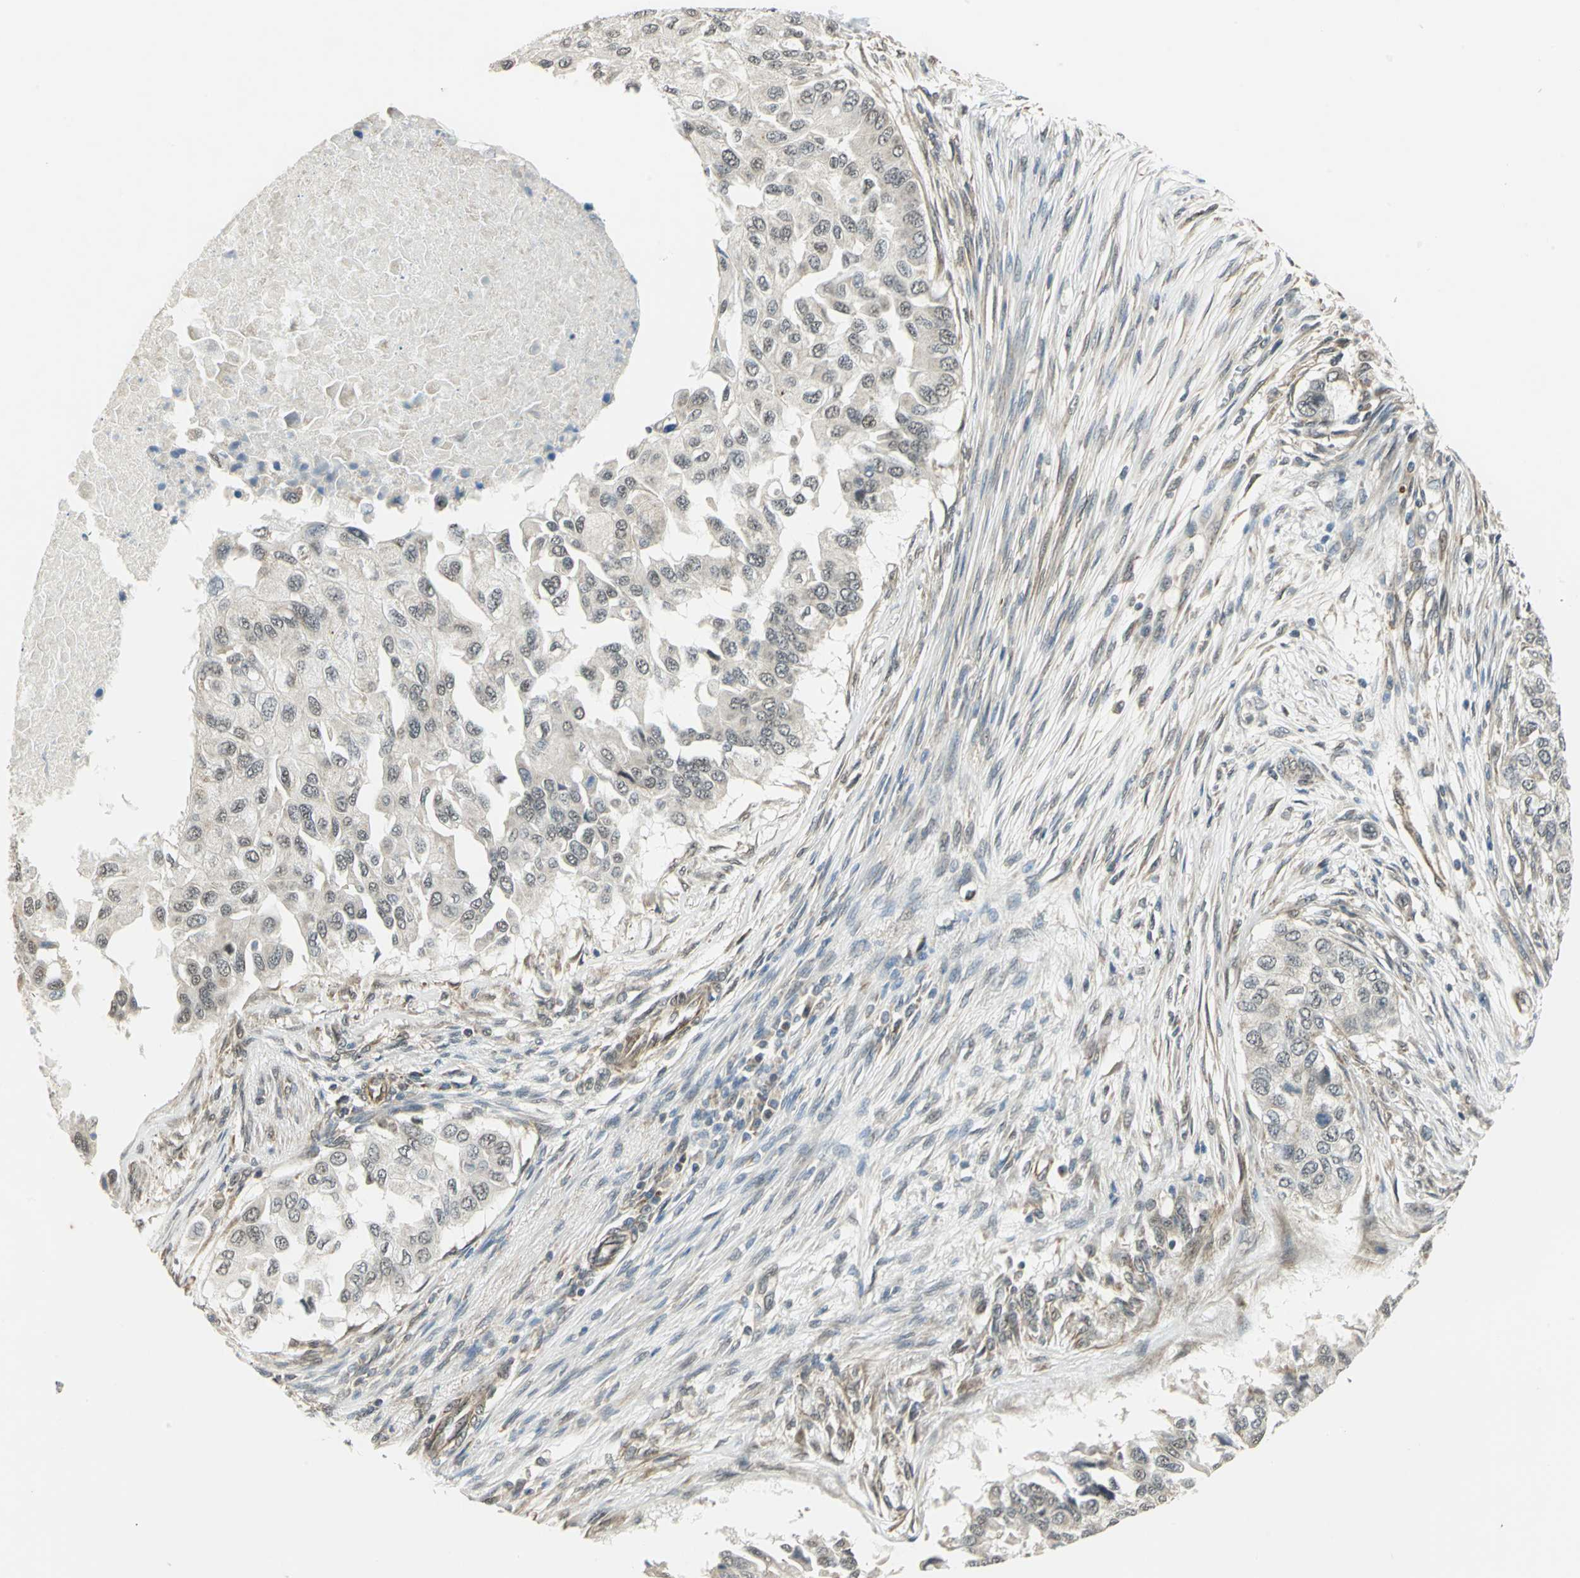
{"staining": {"intensity": "negative", "quantity": "none", "location": "none"}, "tissue": "breast cancer", "cell_type": "Tumor cells", "image_type": "cancer", "snomed": [{"axis": "morphology", "description": "Normal tissue, NOS"}, {"axis": "morphology", "description": "Duct carcinoma"}, {"axis": "topography", "description": "Breast"}], "caption": "Immunohistochemical staining of breast invasive ductal carcinoma demonstrates no significant positivity in tumor cells.", "gene": "PLAGL2", "patient": {"sex": "female", "age": 49}}